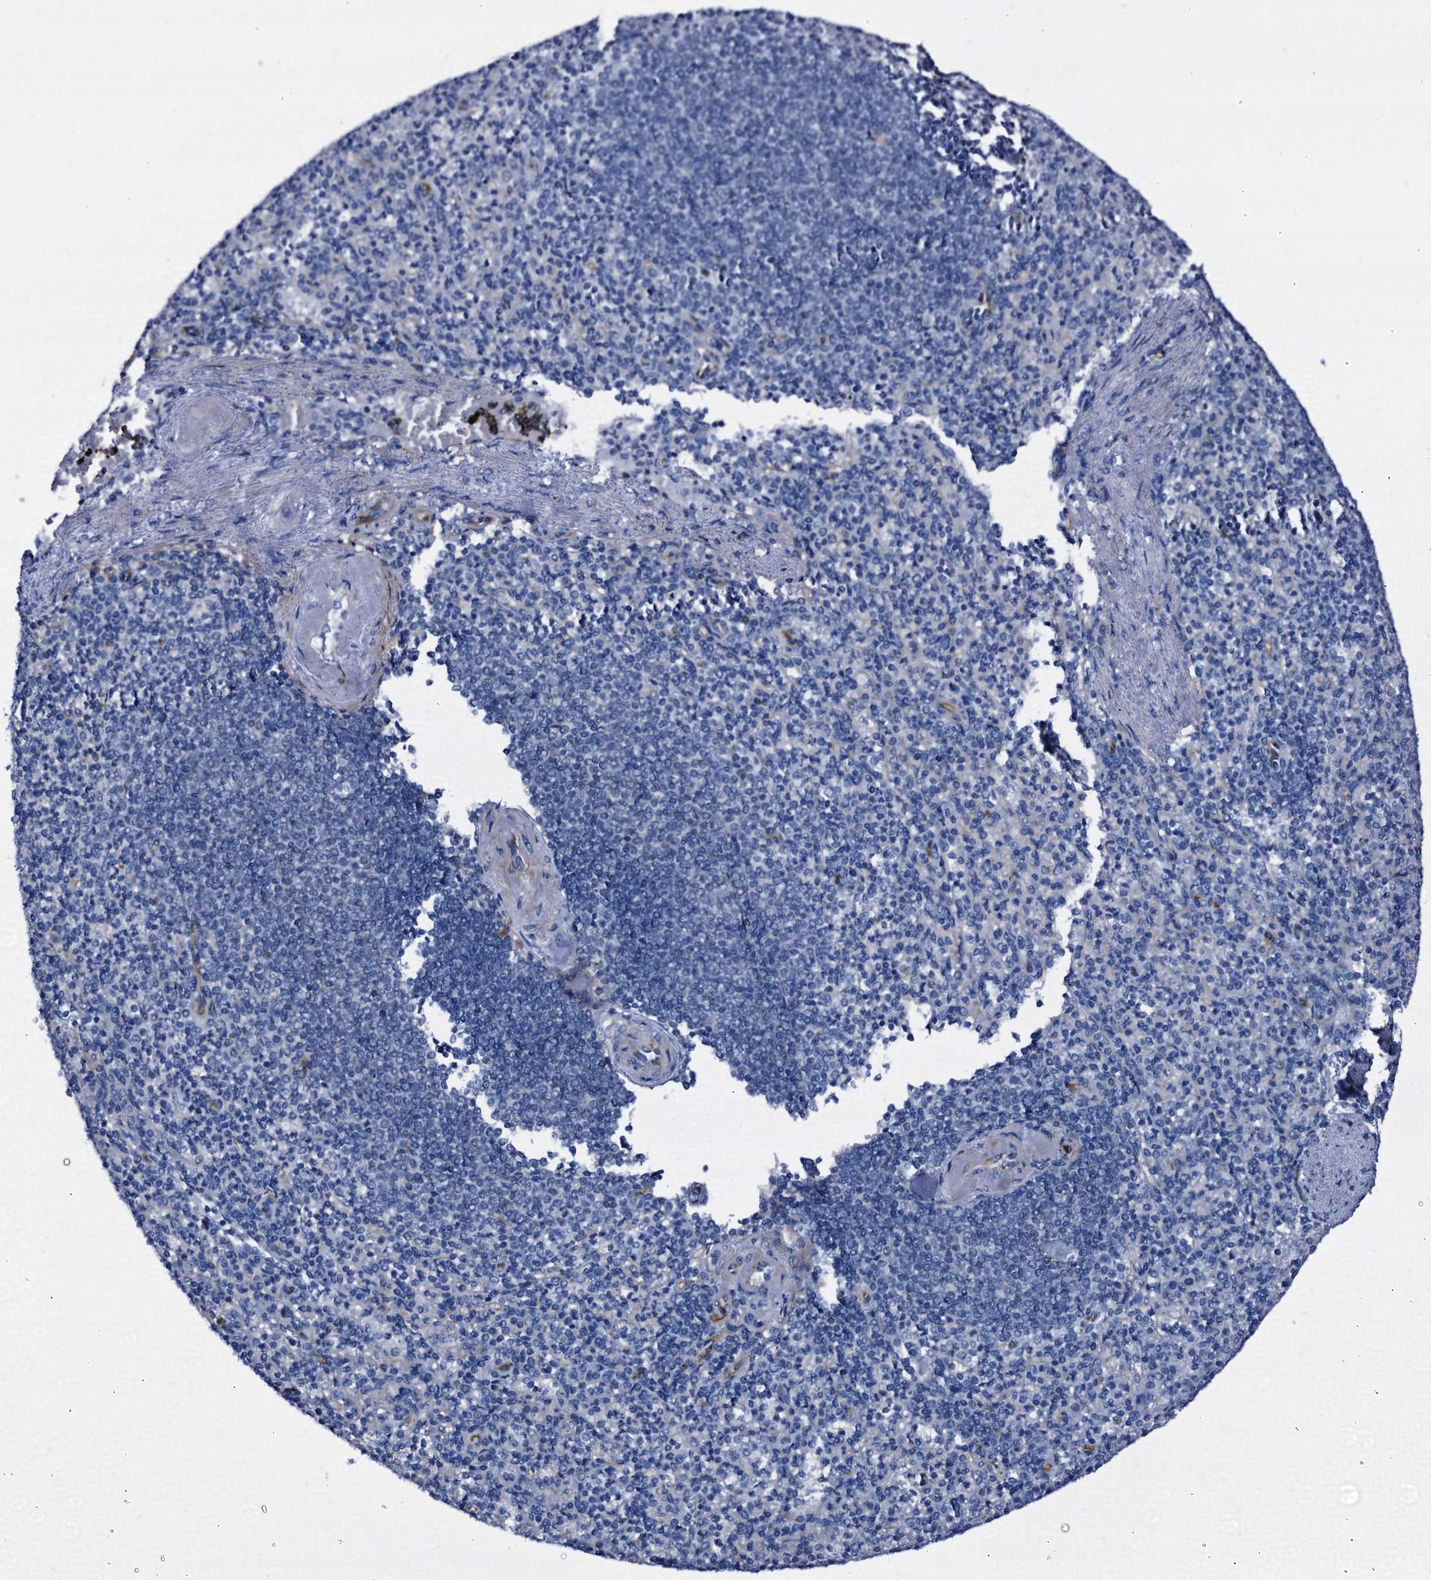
{"staining": {"intensity": "negative", "quantity": "none", "location": "none"}, "tissue": "spleen", "cell_type": "Cells in red pulp", "image_type": "normal", "snomed": [{"axis": "morphology", "description": "Normal tissue, NOS"}, {"axis": "topography", "description": "Spleen"}], "caption": "This is an immunohistochemistry (IHC) image of benign spleen. There is no expression in cells in red pulp.", "gene": "EMG1", "patient": {"sex": "female", "age": 74}}